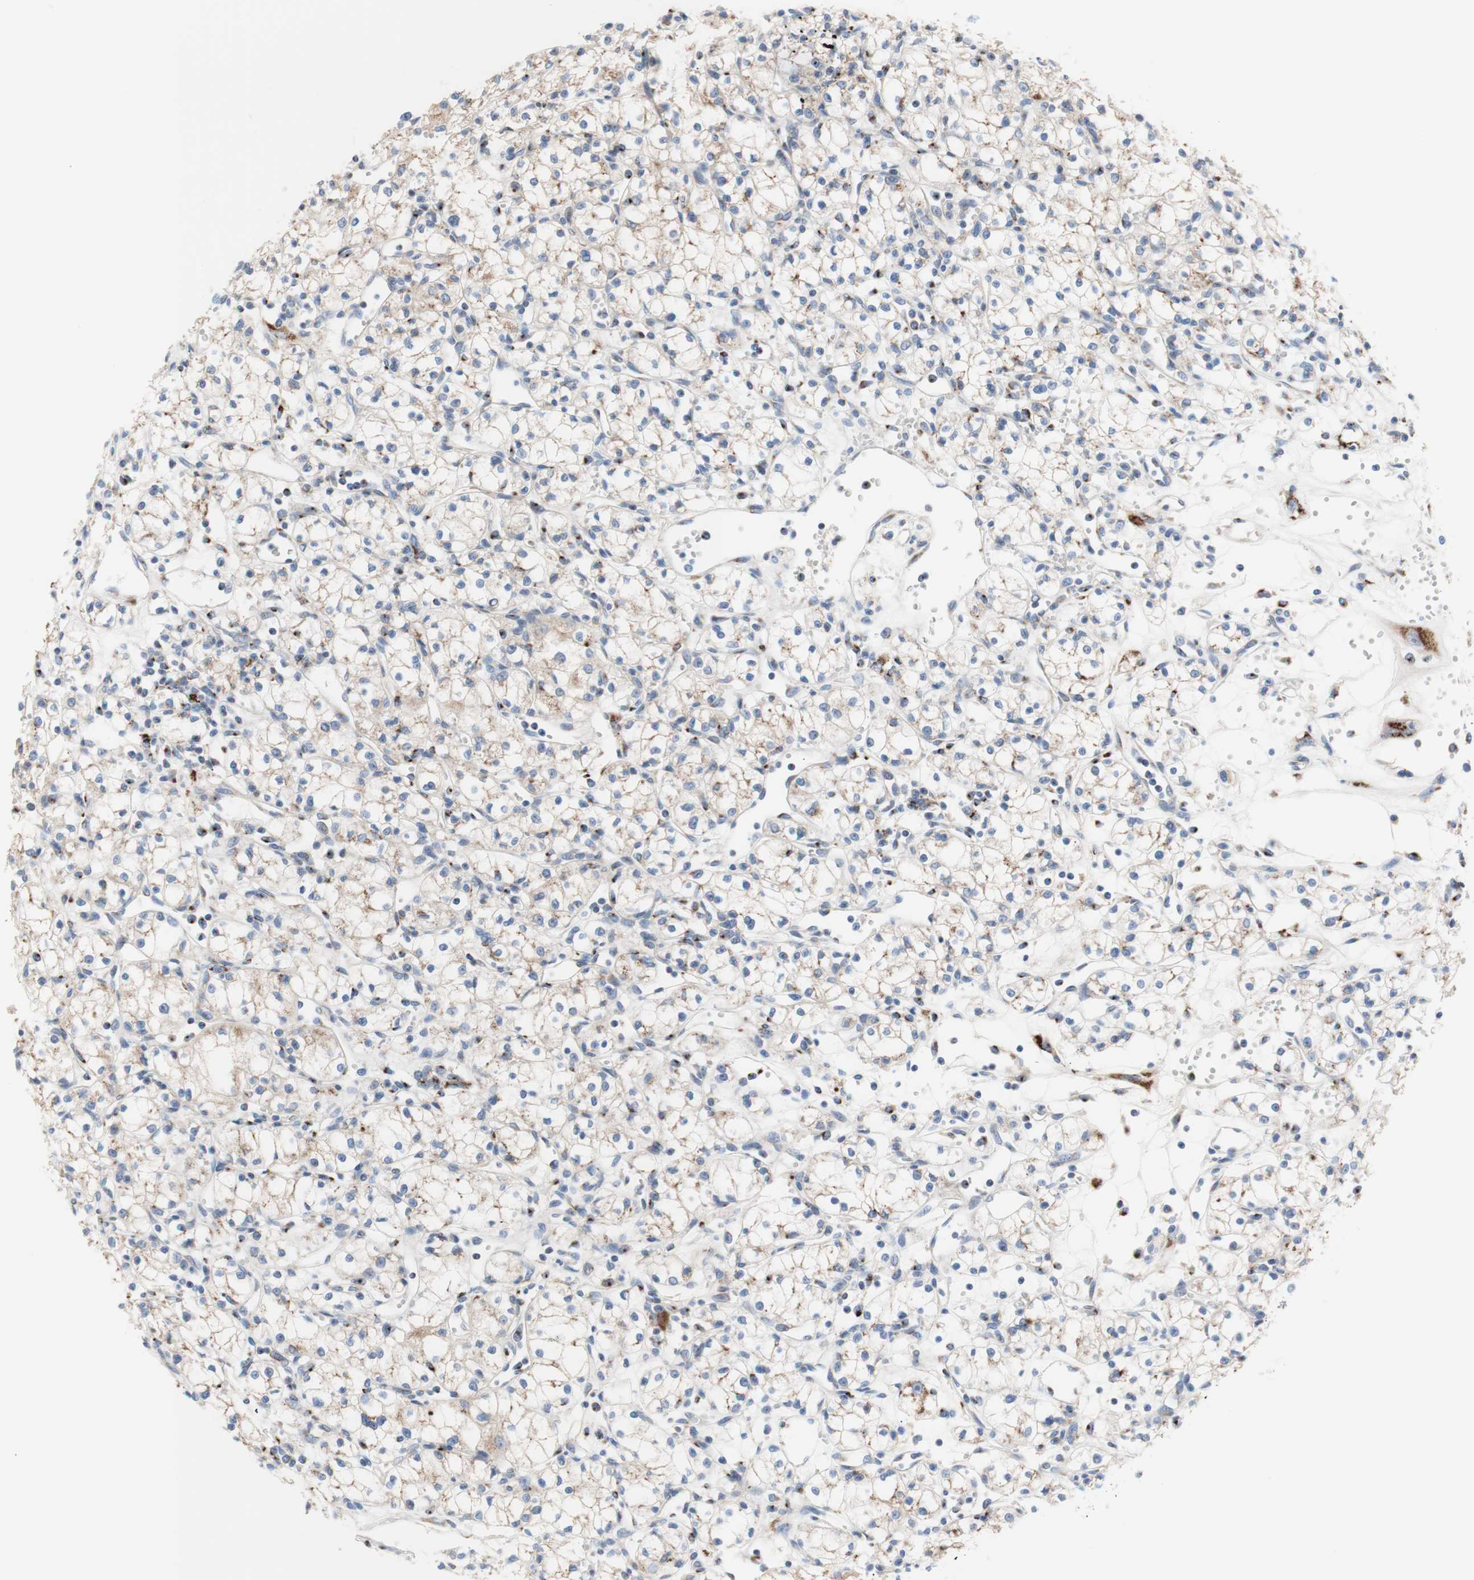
{"staining": {"intensity": "weak", "quantity": "<25%", "location": "cytoplasmic/membranous"}, "tissue": "renal cancer", "cell_type": "Tumor cells", "image_type": "cancer", "snomed": [{"axis": "morphology", "description": "Normal tissue, NOS"}, {"axis": "morphology", "description": "Adenocarcinoma, NOS"}, {"axis": "topography", "description": "Kidney"}], "caption": "IHC of renal cancer (adenocarcinoma) demonstrates no staining in tumor cells.", "gene": "GALNT2", "patient": {"sex": "male", "age": 59}}